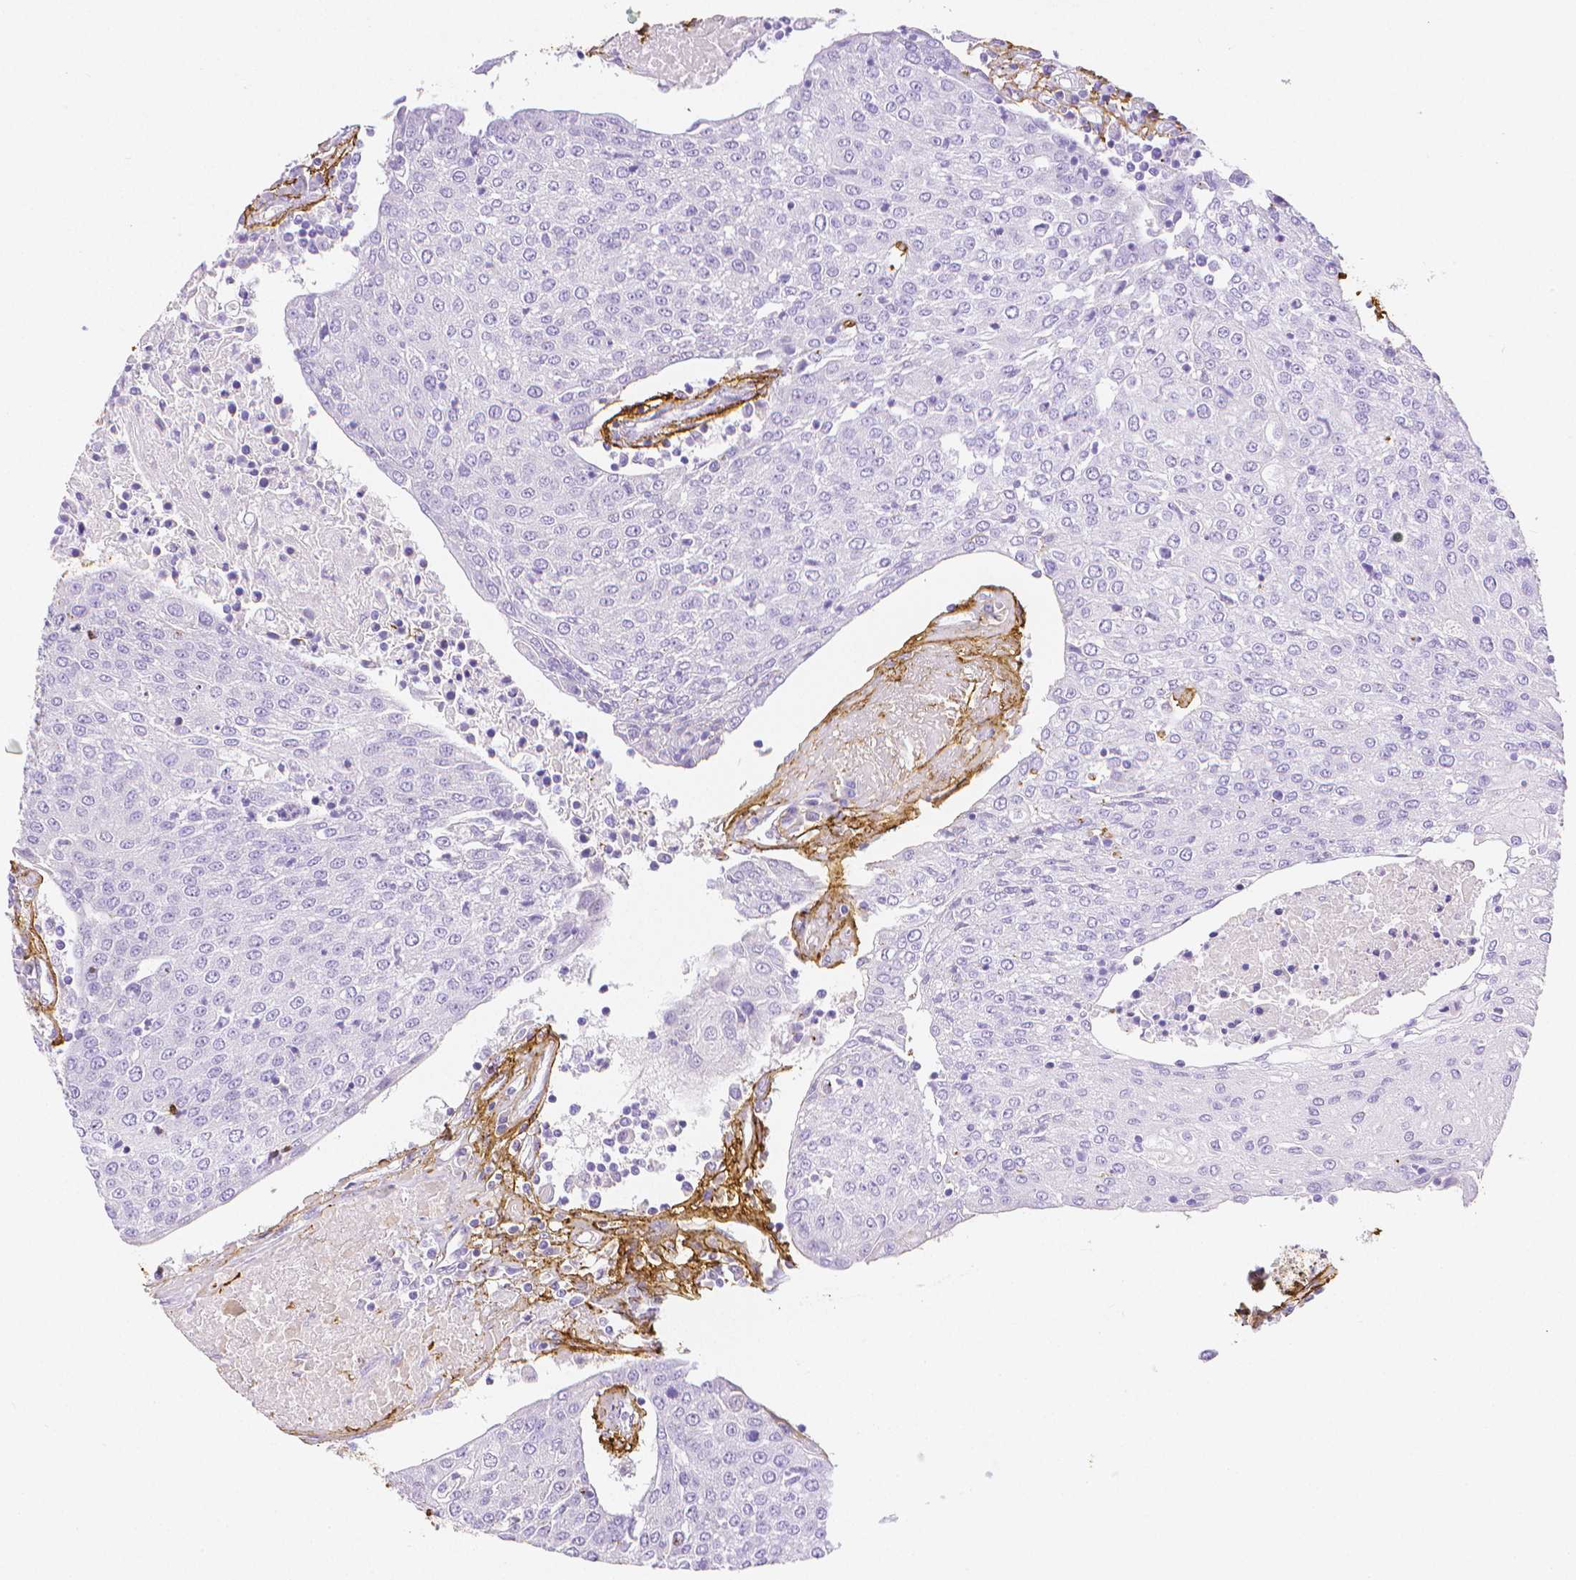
{"staining": {"intensity": "negative", "quantity": "none", "location": "none"}, "tissue": "urothelial cancer", "cell_type": "Tumor cells", "image_type": "cancer", "snomed": [{"axis": "morphology", "description": "Urothelial carcinoma, High grade"}, {"axis": "topography", "description": "Urinary bladder"}], "caption": "An immunohistochemistry (IHC) image of urothelial carcinoma (high-grade) is shown. There is no staining in tumor cells of urothelial carcinoma (high-grade).", "gene": "FBN1", "patient": {"sex": "female", "age": 85}}